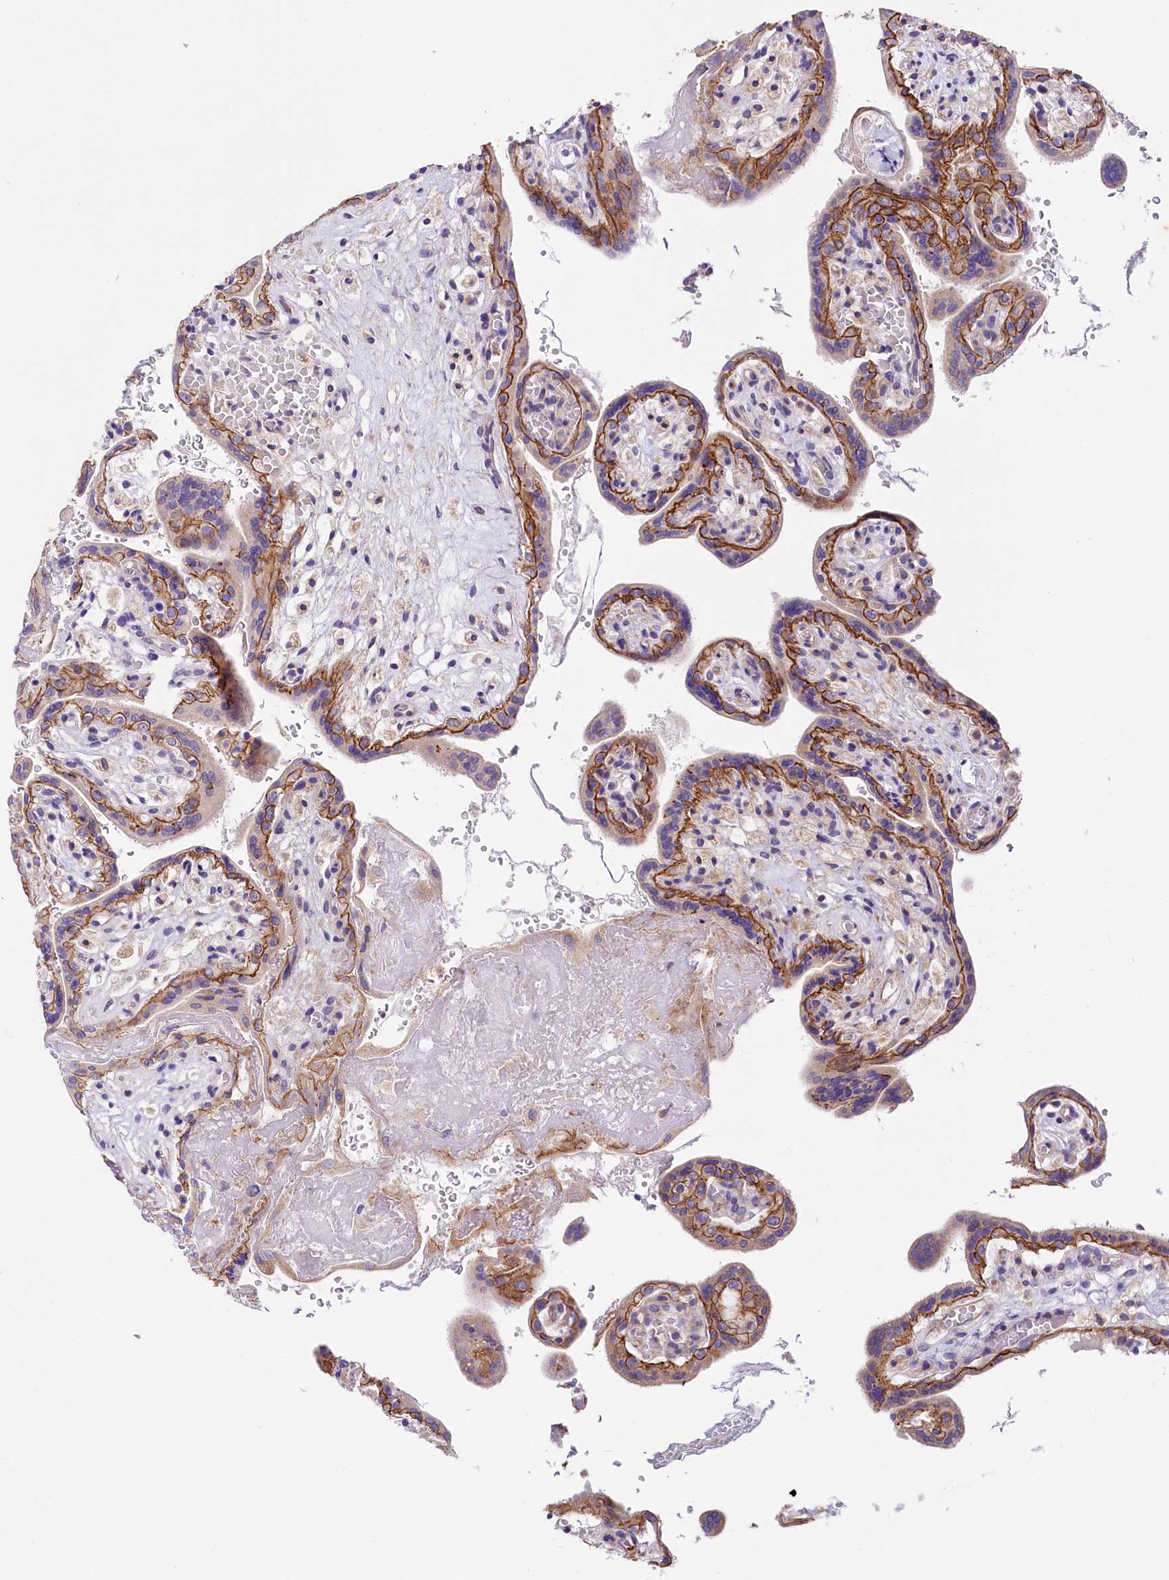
{"staining": {"intensity": "strong", "quantity": "25%-75%", "location": "cytoplasmic/membranous"}, "tissue": "placenta", "cell_type": "Trophoblastic cells", "image_type": "normal", "snomed": [{"axis": "morphology", "description": "Normal tissue, NOS"}, {"axis": "topography", "description": "Placenta"}], "caption": "The image reveals a brown stain indicating the presence of a protein in the cytoplasmic/membranous of trophoblastic cells in placenta. (Stains: DAB in brown, nuclei in blue, Microscopy: brightfield microscopy at high magnification).", "gene": "SACM1L", "patient": {"sex": "female", "age": 37}}